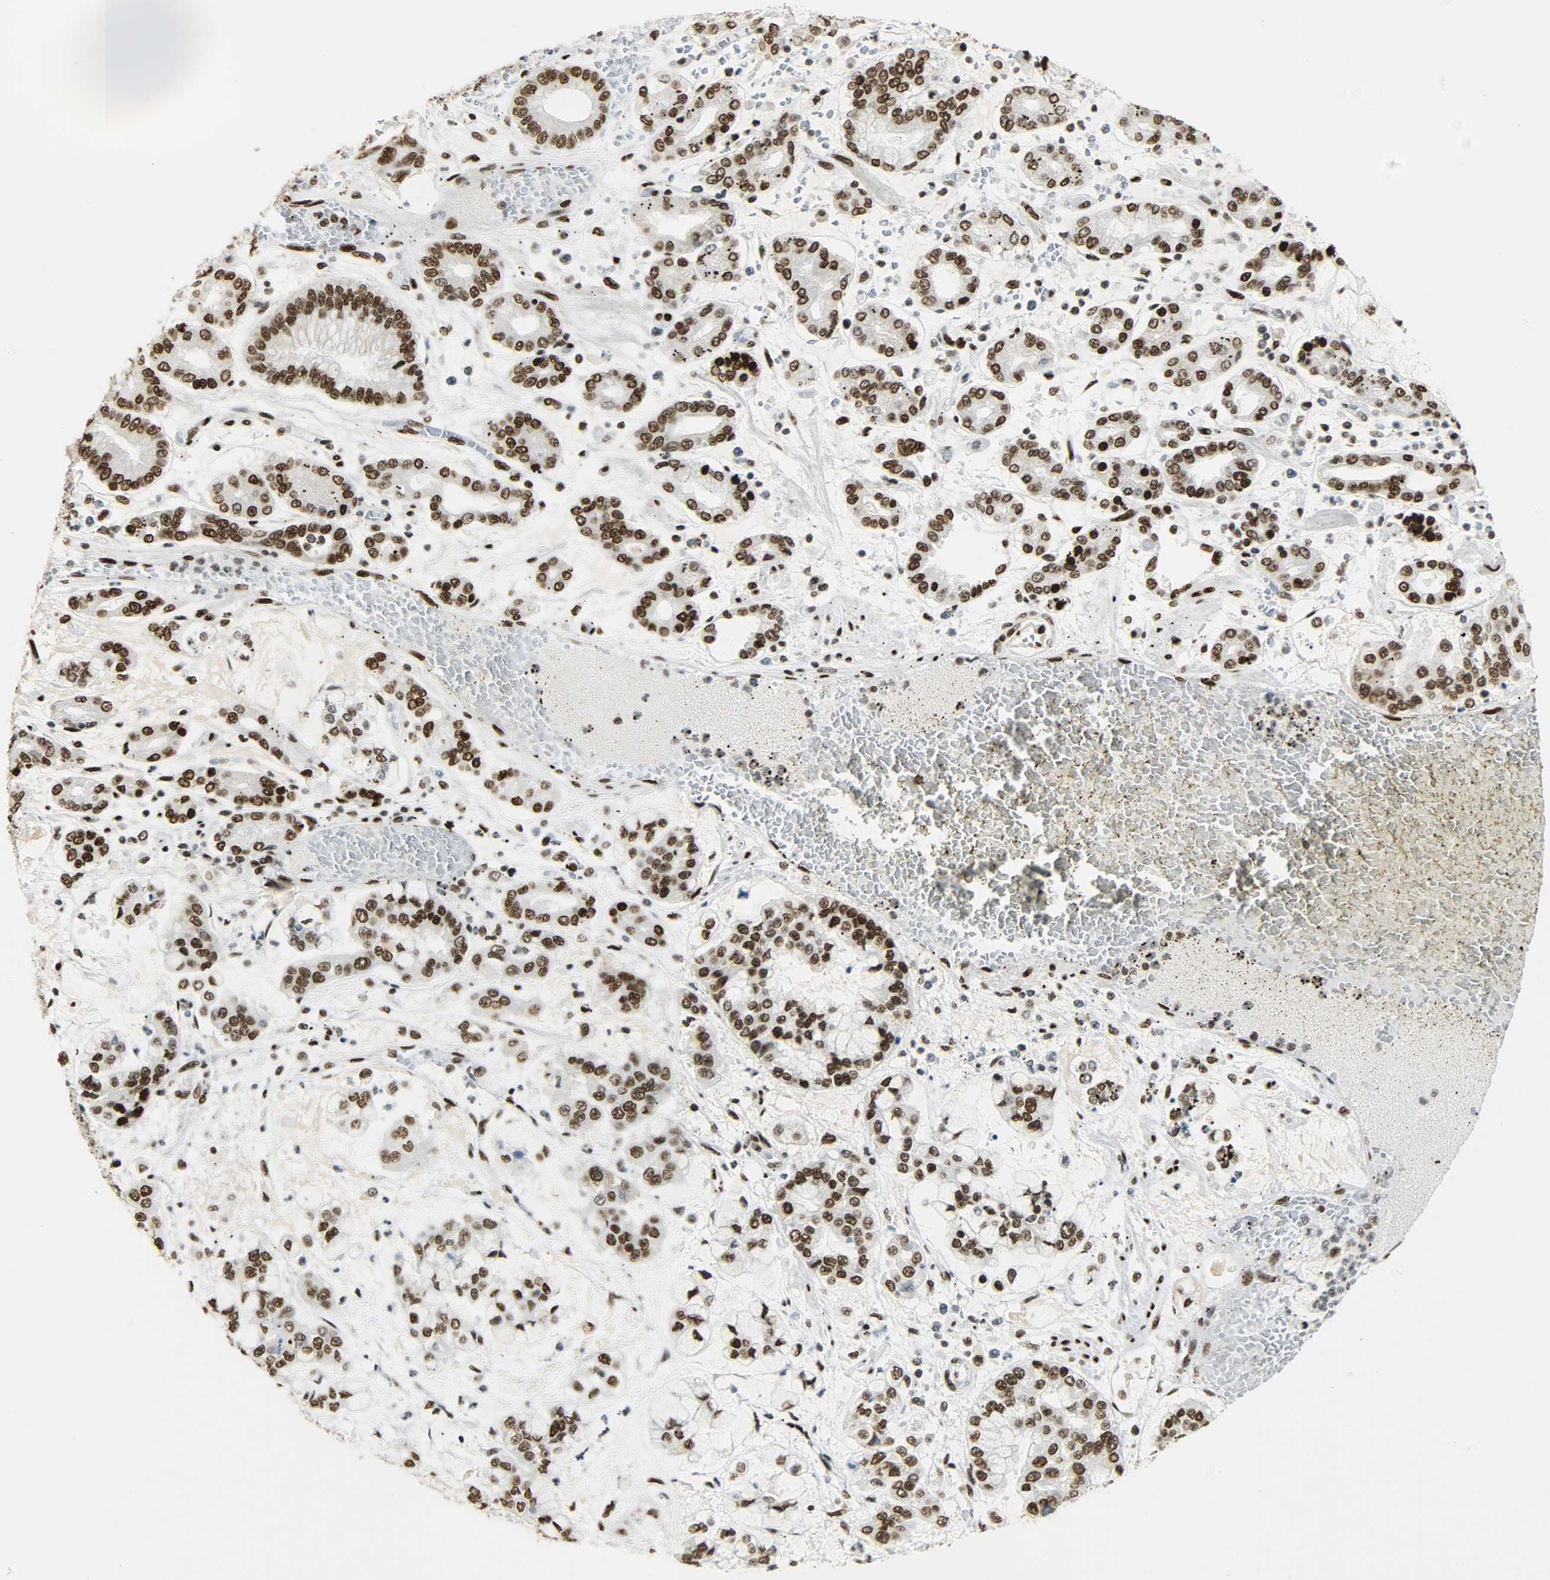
{"staining": {"intensity": "strong", "quantity": ">75%", "location": "nuclear"}, "tissue": "stomach cancer", "cell_type": "Tumor cells", "image_type": "cancer", "snomed": [{"axis": "morphology", "description": "Normal tissue, NOS"}, {"axis": "morphology", "description": "Adenocarcinoma, NOS"}, {"axis": "topography", "description": "Stomach, upper"}, {"axis": "topography", "description": "Stomach"}], "caption": "Immunohistochemistry (IHC) micrograph of neoplastic tissue: stomach adenocarcinoma stained using IHC displays high levels of strong protein expression localized specifically in the nuclear of tumor cells, appearing as a nuclear brown color.", "gene": "MYEF2", "patient": {"sex": "male", "age": 76}}